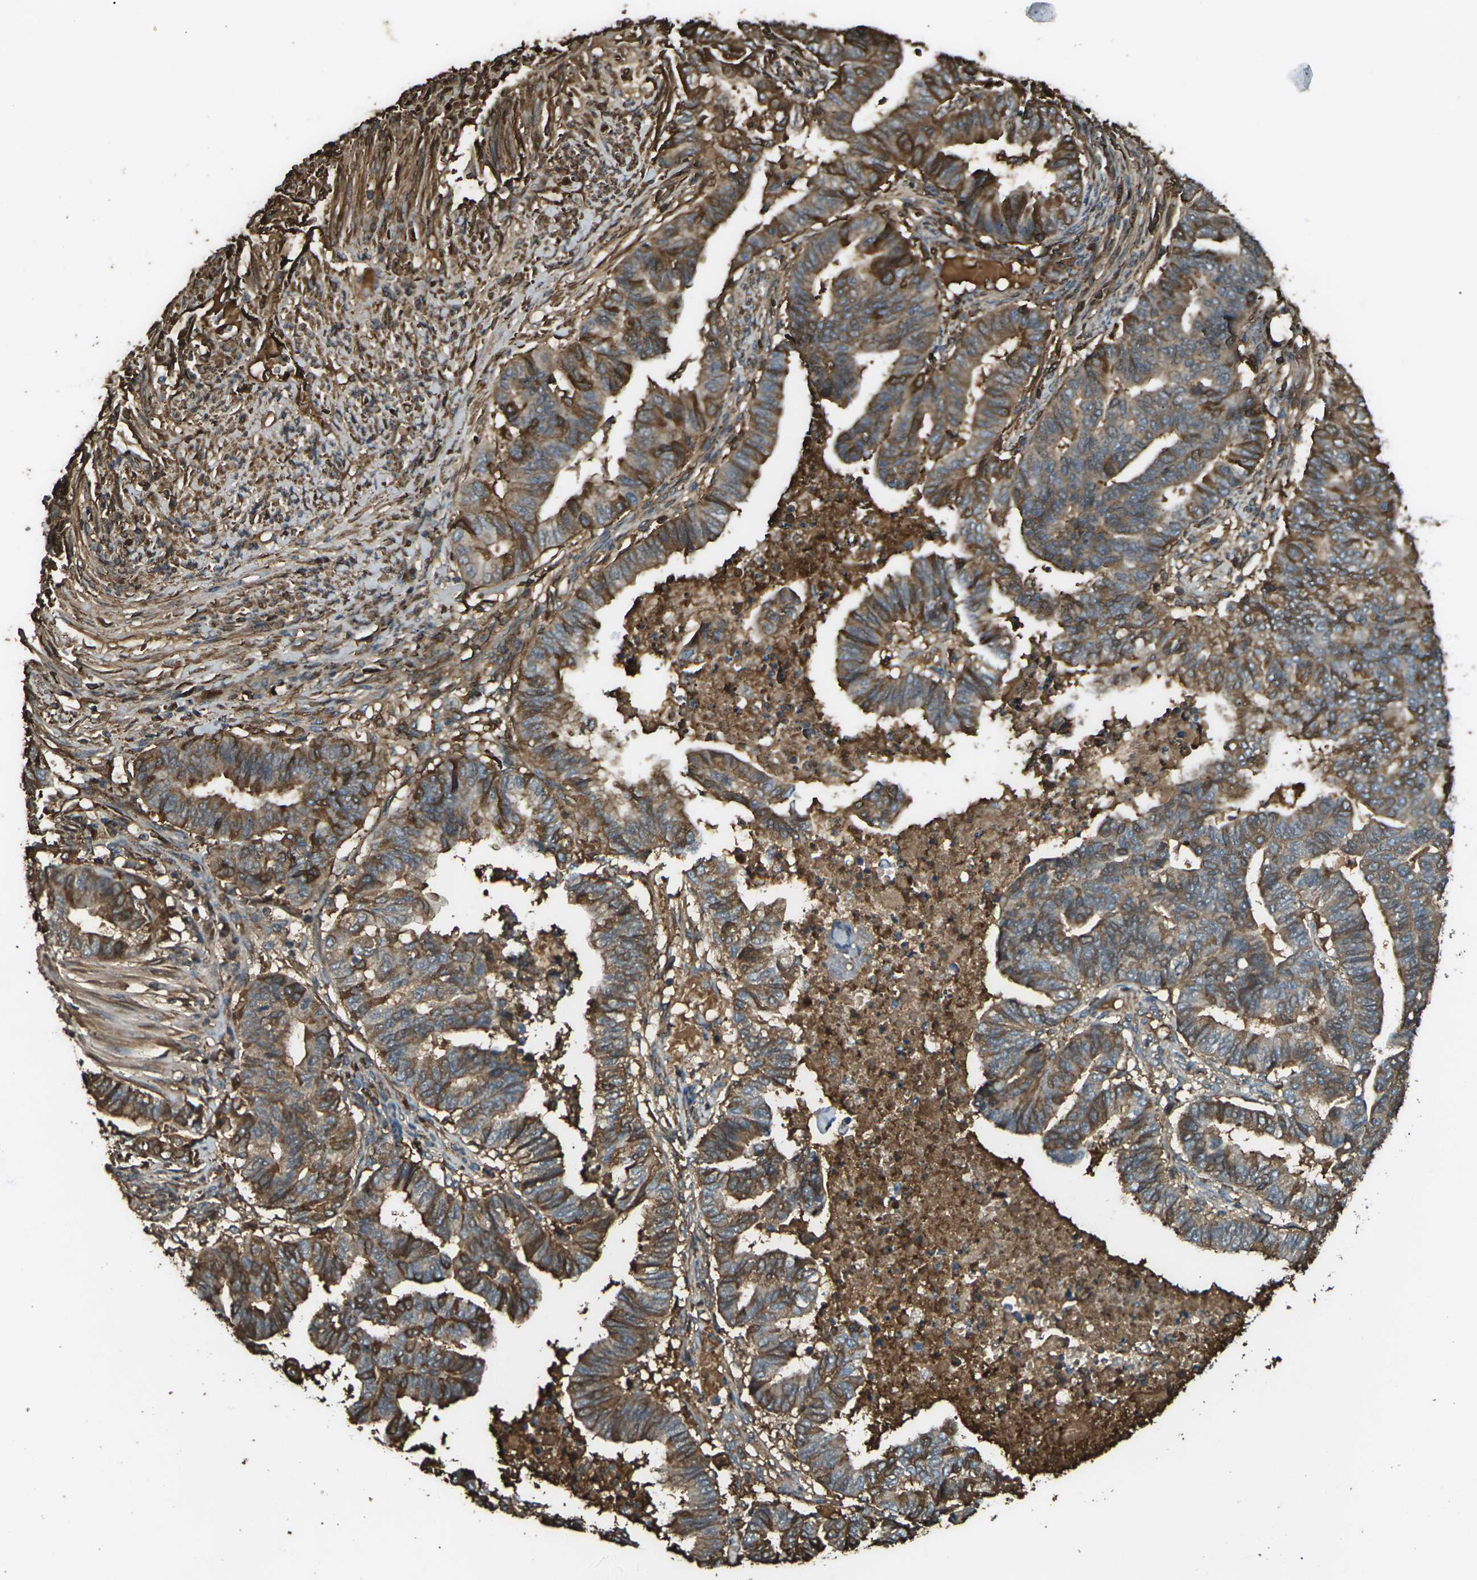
{"staining": {"intensity": "moderate", "quantity": ">75%", "location": "cytoplasmic/membranous"}, "tissue": "endometrial cancer", "cell_type": "Tumor cells", "image_type": "cancer", "snomed": [{"axis": "morphology", "description": "Adenocarcinoma, NOS"}, {"axis": "topography", "description": "Endometrium"}], "caption": "Protein positivity by immunohistochemistry (IHC) exhibits moderate cytoplasmic/membranous staining in approximately >75% of tumor cells in adenocarcinoma (endometrial).", "gene": "CYP1B1", "patient": {"sex": "female", "age": 79}}